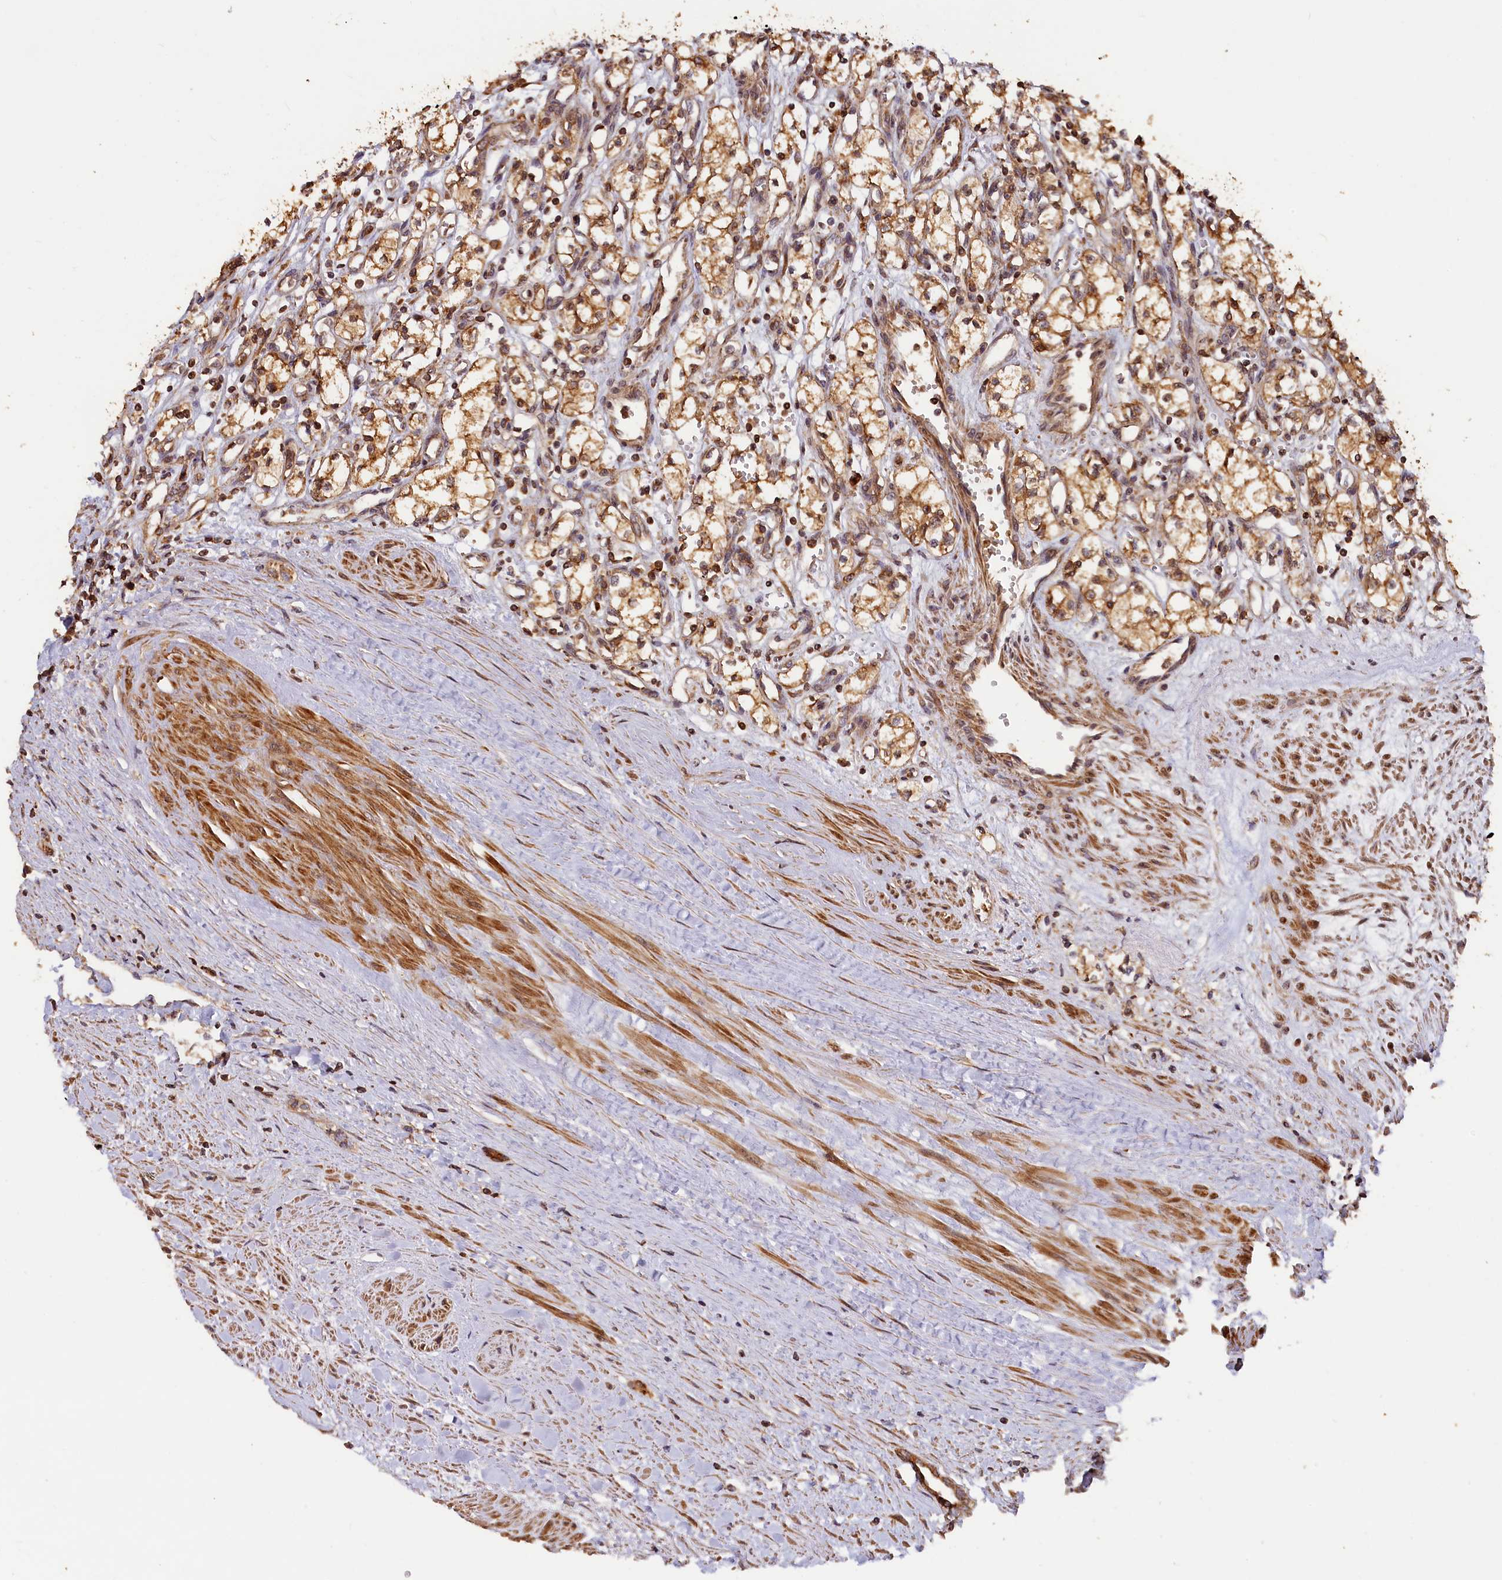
{"staining": {"intensity": "moderate", "quantity": ">75%", "location": "cytoplasmic/membranous"}, "tissue": "renal cancer", "cell_type": "Tumor cells", "image_type": "cancer", "snomed": [{"axis": "morphology", "description": "Adenocarcinoma, NOS"}, {"axis": "topography", "description": "Kidney"}], "caption": "IHC of renal adenocarcinoma shows medium levels of moderate cytoplasmic/membranous staining in approximately >75% of tumor cells.", "gene": "HMOX2", "patient": {"sex": "male", "age": 59}}